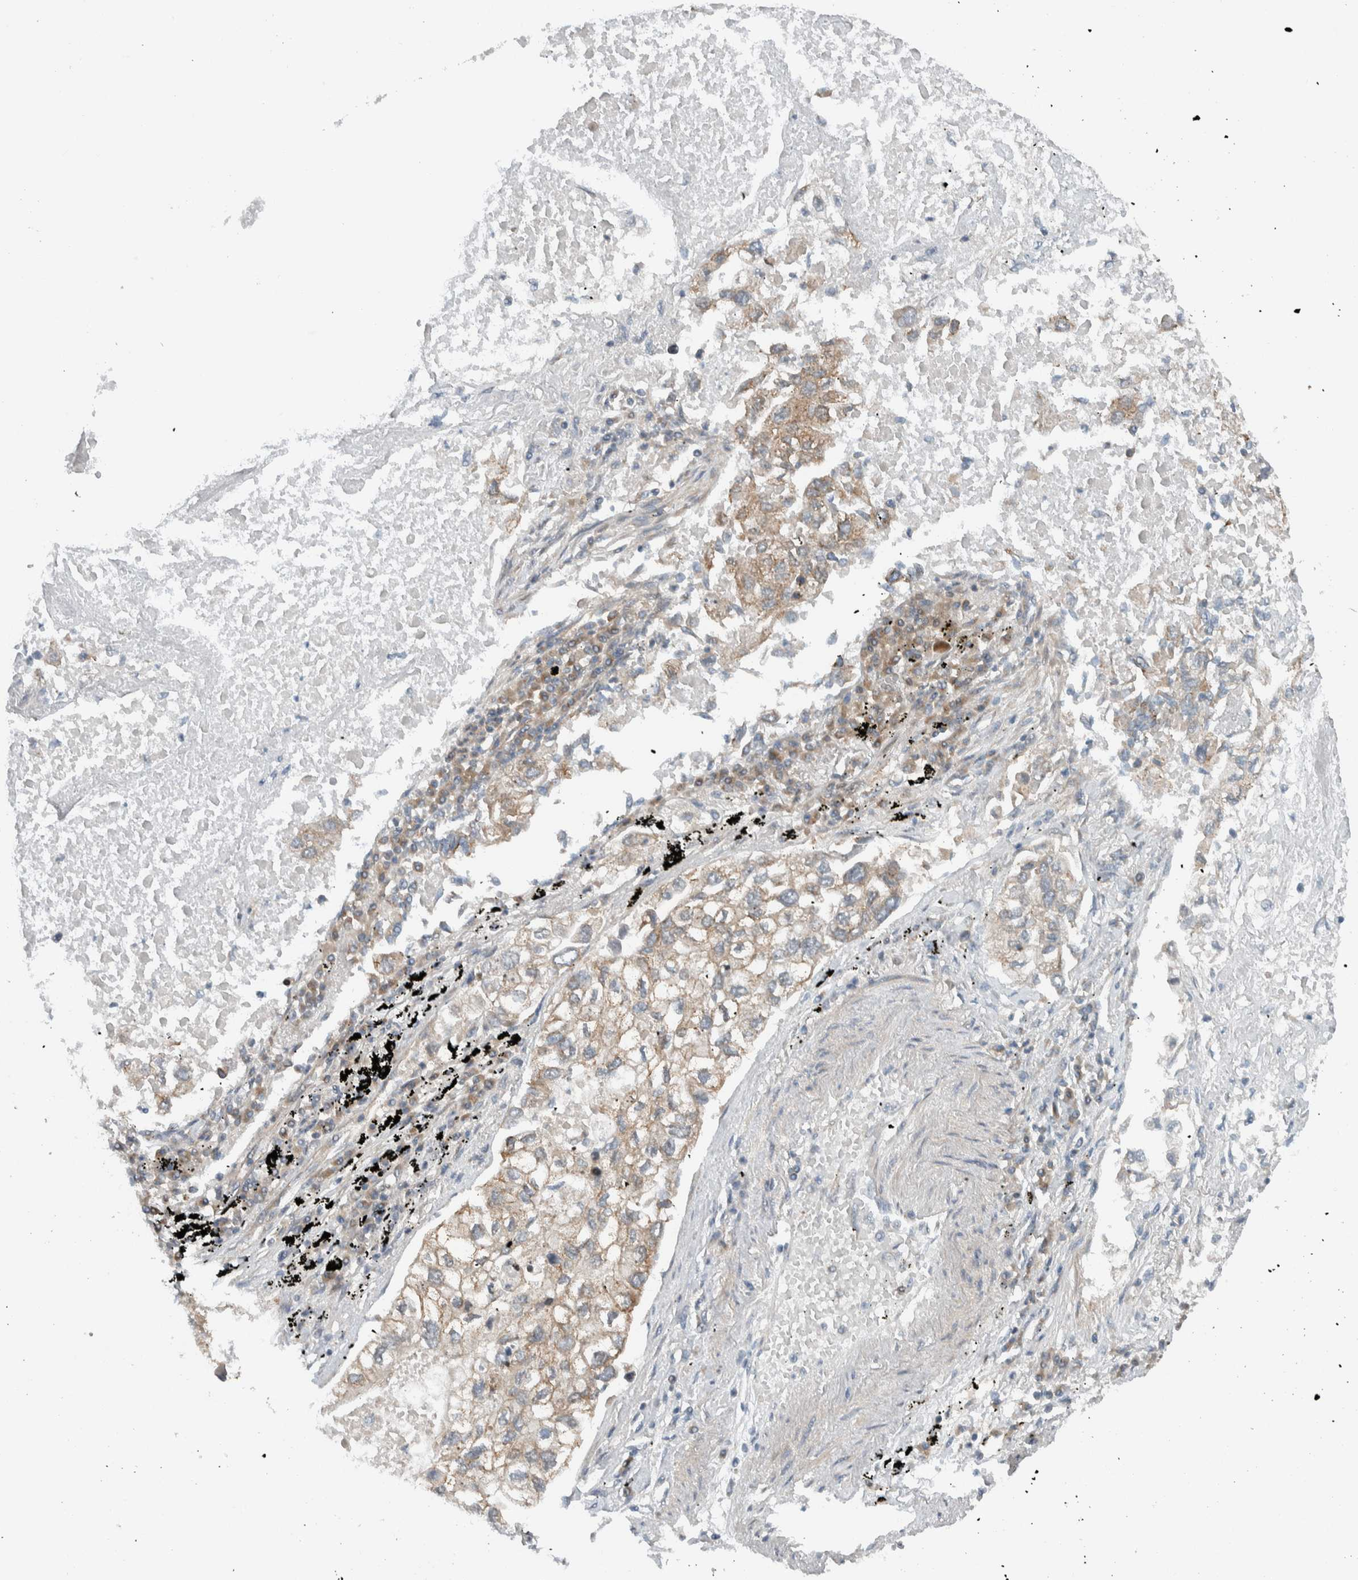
{"staining": {"intensity": "weak", "quantity": "25%-75%", "location": "cytoplasmic/membranous"}, "tissue": "lung cancer", "cell_type": "Tumor cells", "image_type": "cancer", "snomed": [{"axis": "morphology", "description": "Inflammation, NOS"}, {"axis": "morphology", "description": "Adenocarcinoma, NOS"}, {"axis": "topography", "description": "Lung"}], "caption": "Lung cancer was stained to show a protein in brown. There is low levels of weak cytoplasmic/membranous positivity in about 25%-75% of tumor cells. The staining is performed using DAB (3,3'-diaminobenzidine) brown chromogen to label protein expression. The nuclei are counter-stained blue using hematoxylin.", "gene": "KLHL6", "patient": {"sex": "male", "age": 63}}